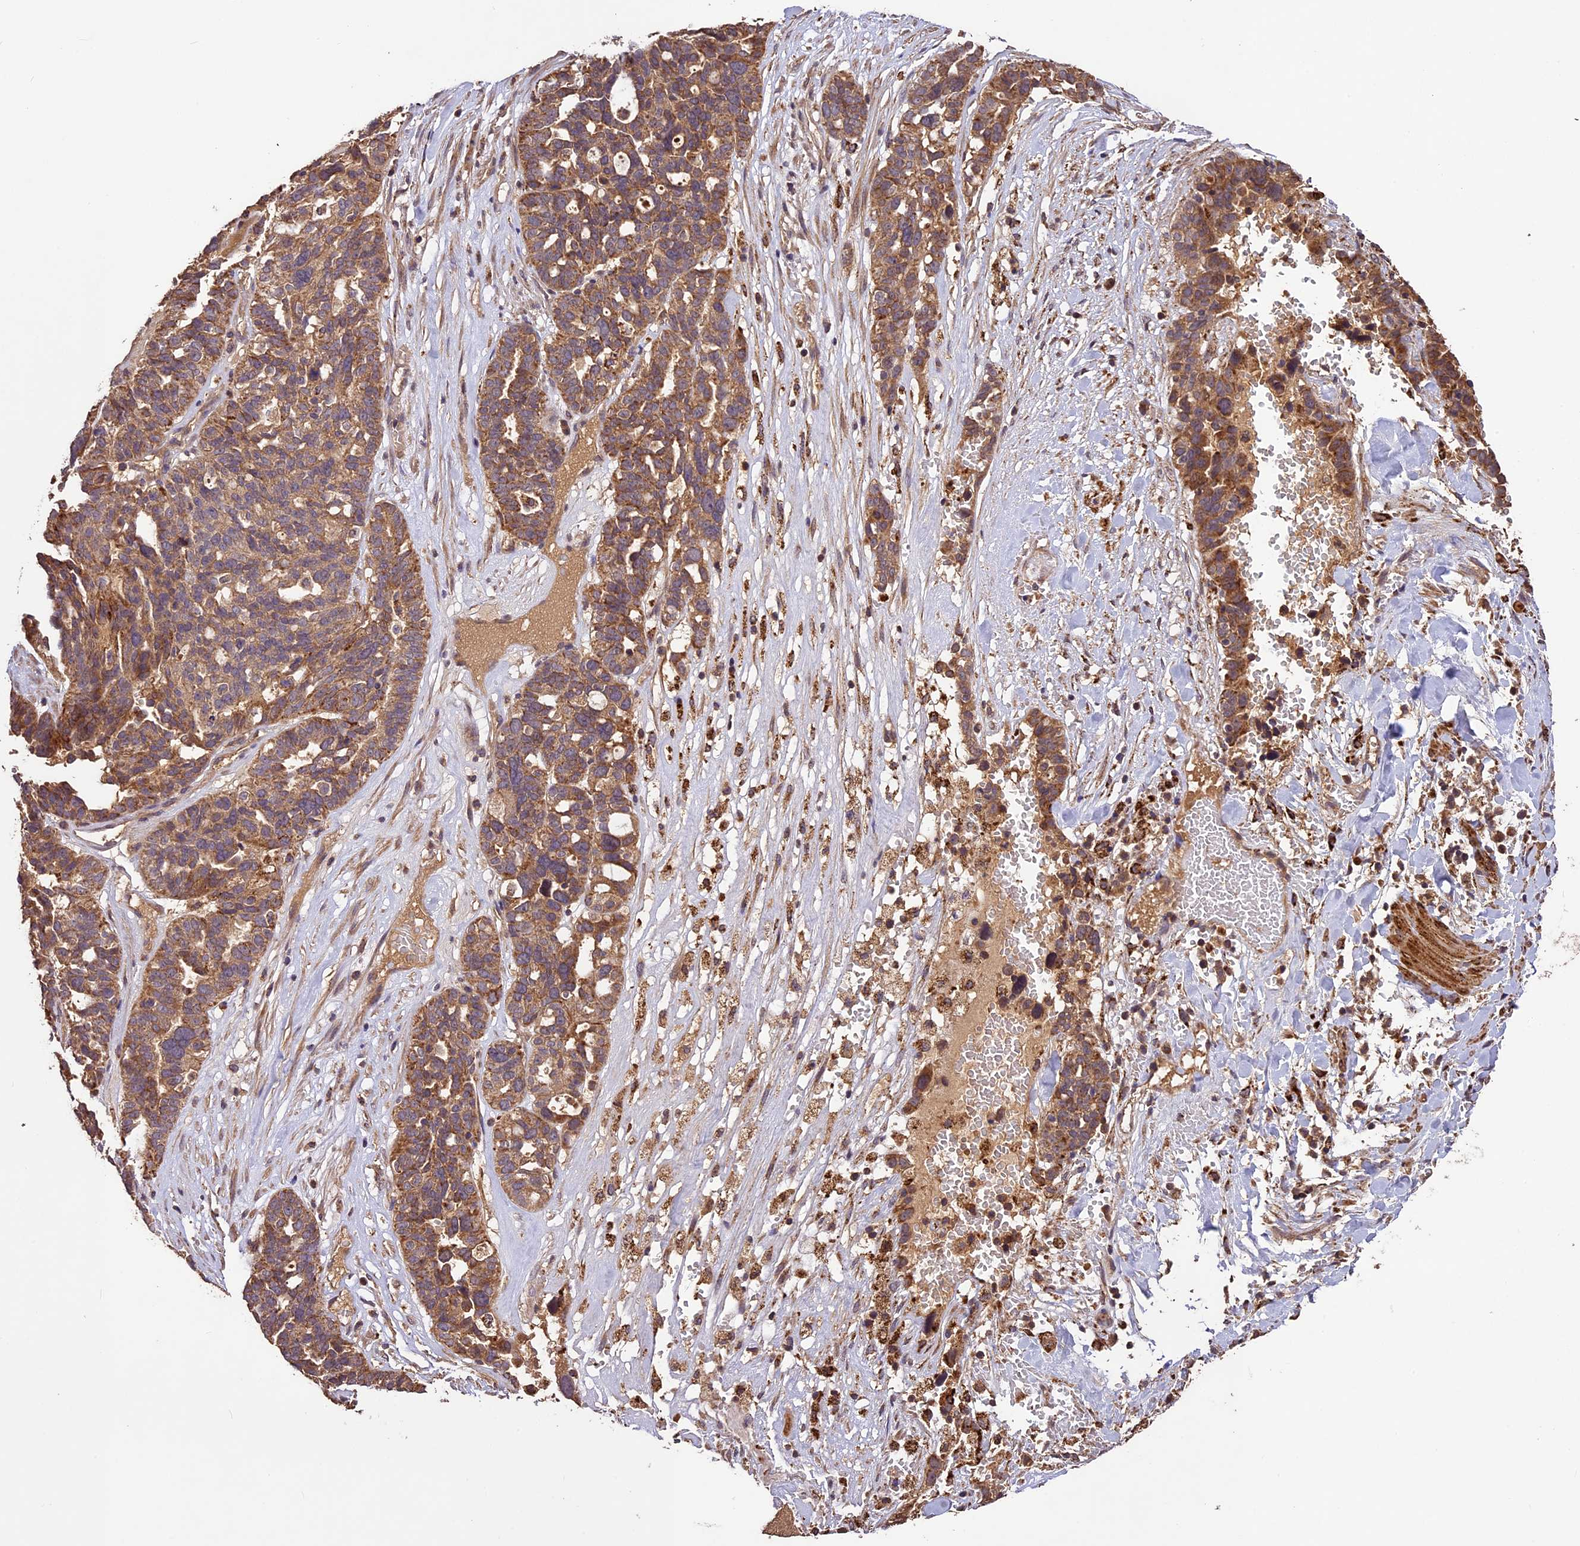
{"staining": {"intensity": "moderate", "quantity": "25%-75%", "location": "cytoplasmic/membranous"}, "tissue": "ovarian cancer", "cell_type": "Tumor cells", "image_type": "cancer", "snomed": [{"axis": "morphology", "description": "Cystadenocarcinoma, serous, NOS"}, {"axis": "topography", "description": "Ovary"}], "caption": "Moderate cytoplasmic/membranous expression for a protein is appreciated in about 25%-75% of tumor cells of serous cystadenocarcinoma (ovarian) using immunohistochemistry (IHC).", "gene": "CRLF1", "patient": {"sex": "female", "age": 59}}